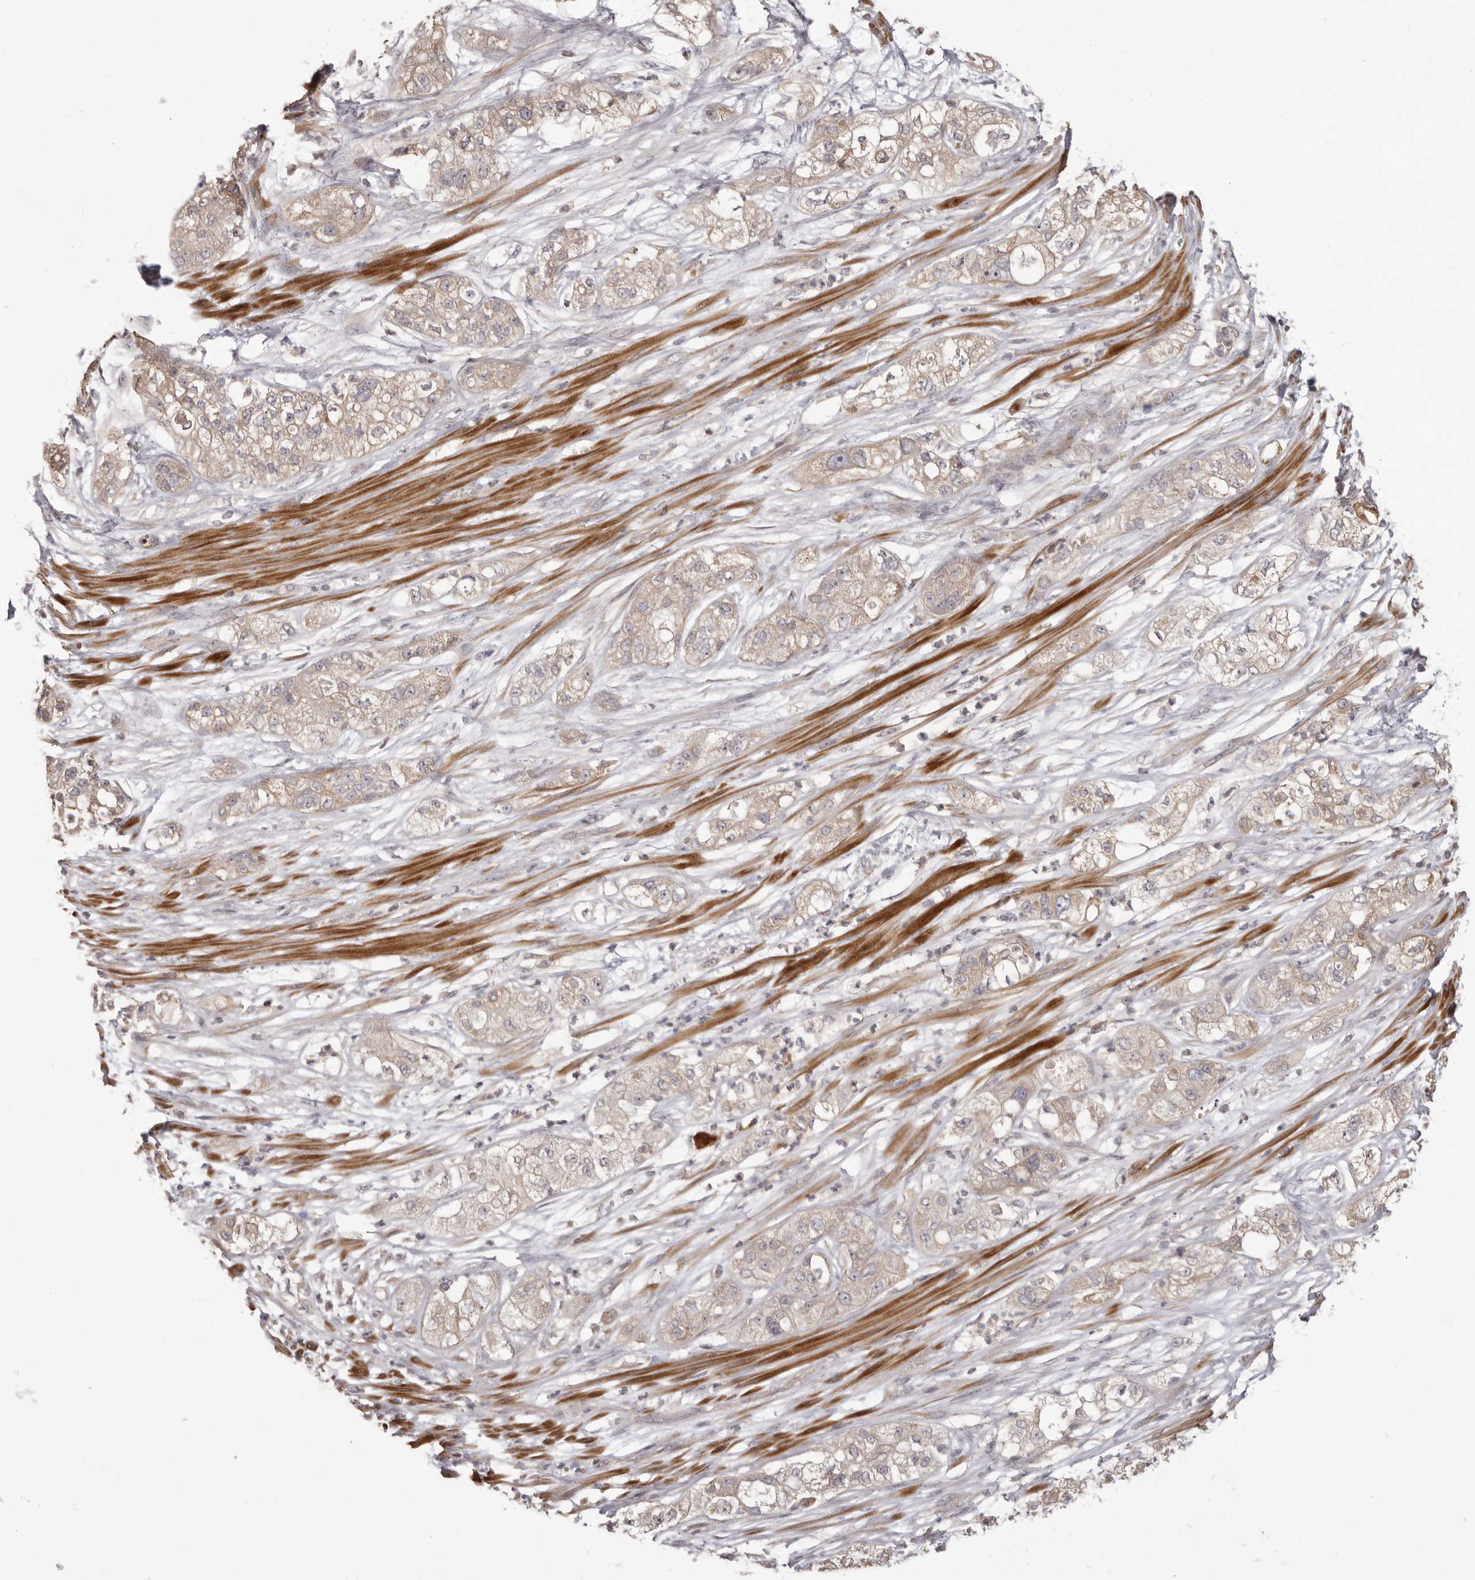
{"staining": {"intensity": "weak", "quantity": ">75%", "location": "cytoplasmic/membranous"}, "tissue": "pancreatic cancer", "cell_type": "Tumor cells", "image_type": "cancer", "snomed": [{"axis": "morphology", "description": "Adenocarcinoma, NOS"}, {"axis": "topography", "description": "Pancreas"}], "caption": "DAB immunohistochemical staining of adenocarcinoma (pancreatic) displays weak cytoplasmic/membranous protein expression in approximately >75% of tumor cells.", "gene": "HRH1", "patient": {"sex": "female", "age": 78}}